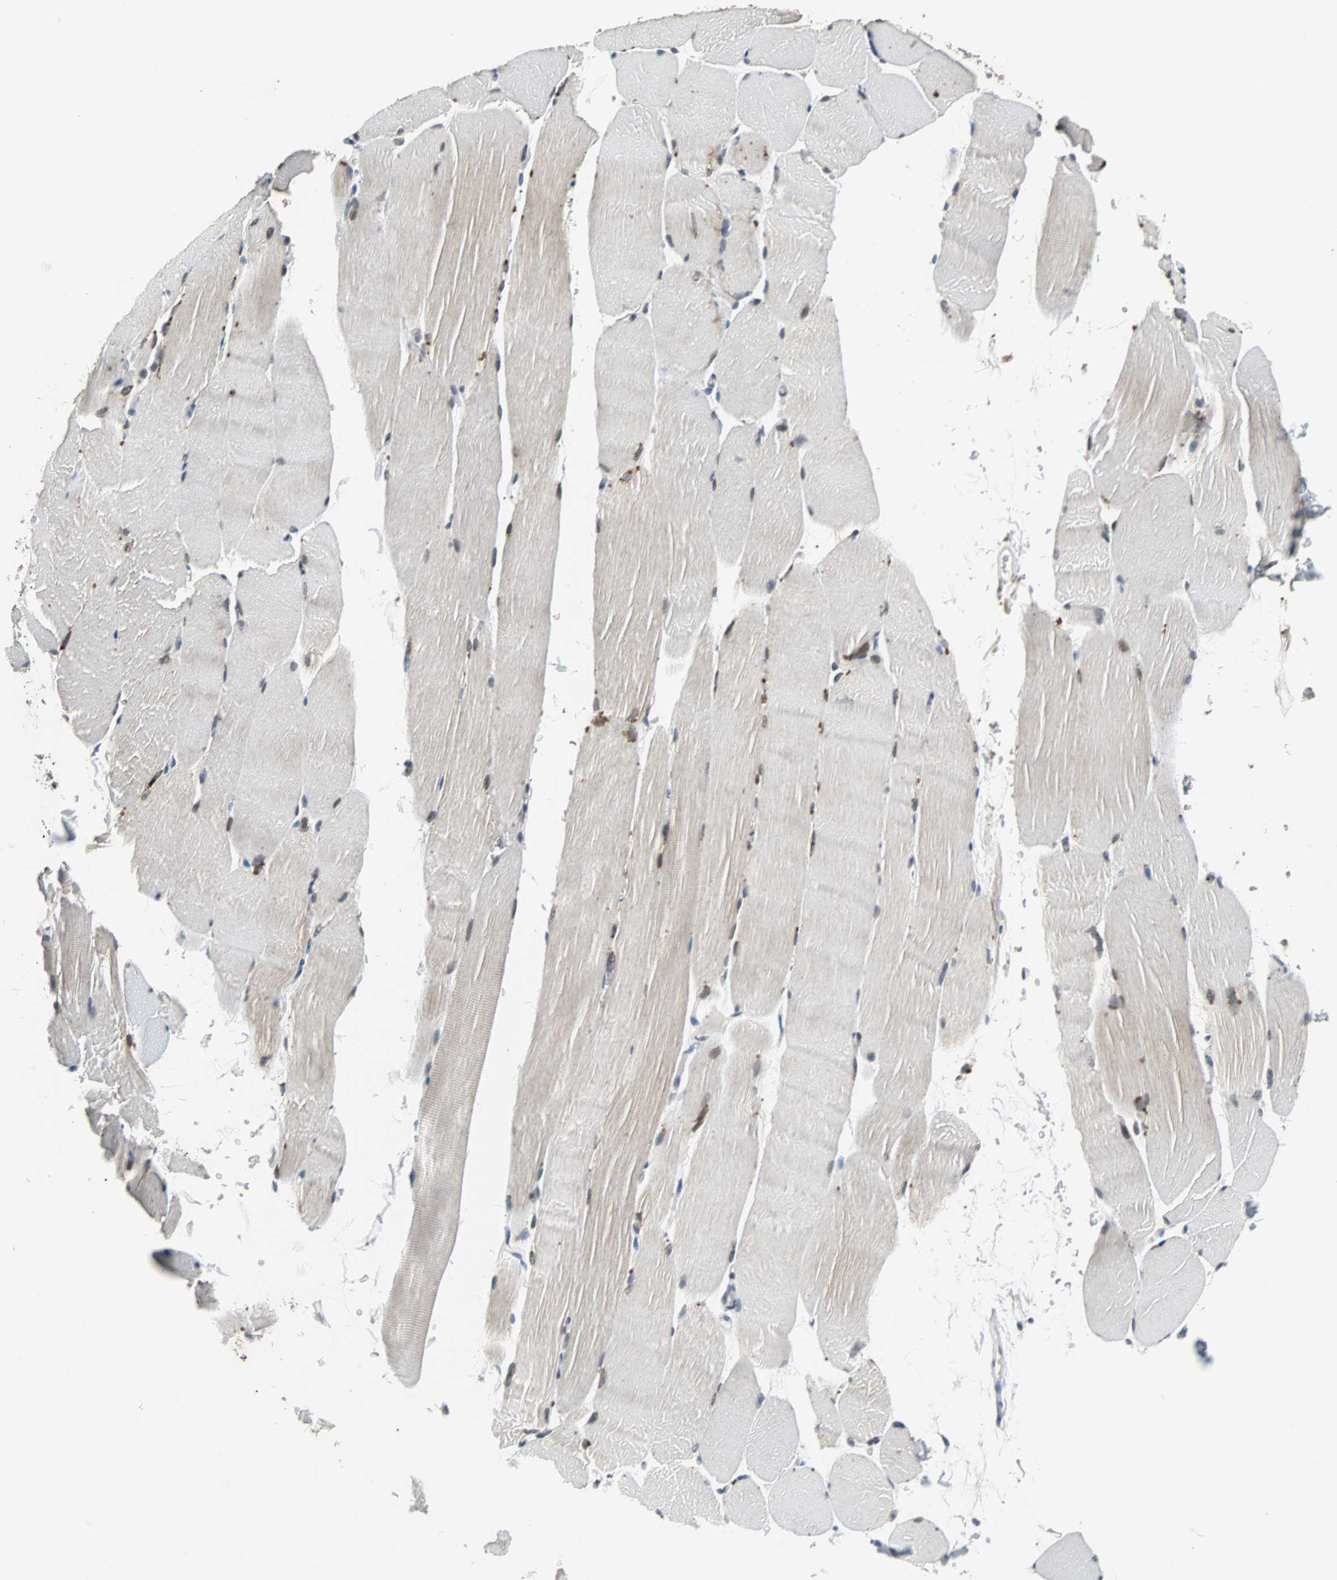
{"staining": {"intensity": "moderate", "quantity": "<25%", "location": "cytoplasmic/membranous"}, "tissue": "skeletal muscle", "cell_type": "Myocytes", "image_type": "normal", "snomed": [{"axis": "morphology", "description": "Normal tissue, NOS"}, {"axis": "topography", "description": "Skeletal muscle"}, {"axis": "topography", "description": "Parathyroid gland"}], "caption": "Protein staining of benign skeletal muscle shows moderate cytoplasmic/membranous staining in about <25% of myocytes. The staining was performed using DAB (3,3'-diaminobenzidine), with brown indicating positive protein expression. Nuclei are stained blue with hematoxylin.", "gene": "HLX", "patient": {"sex": "female", "age": 37}}